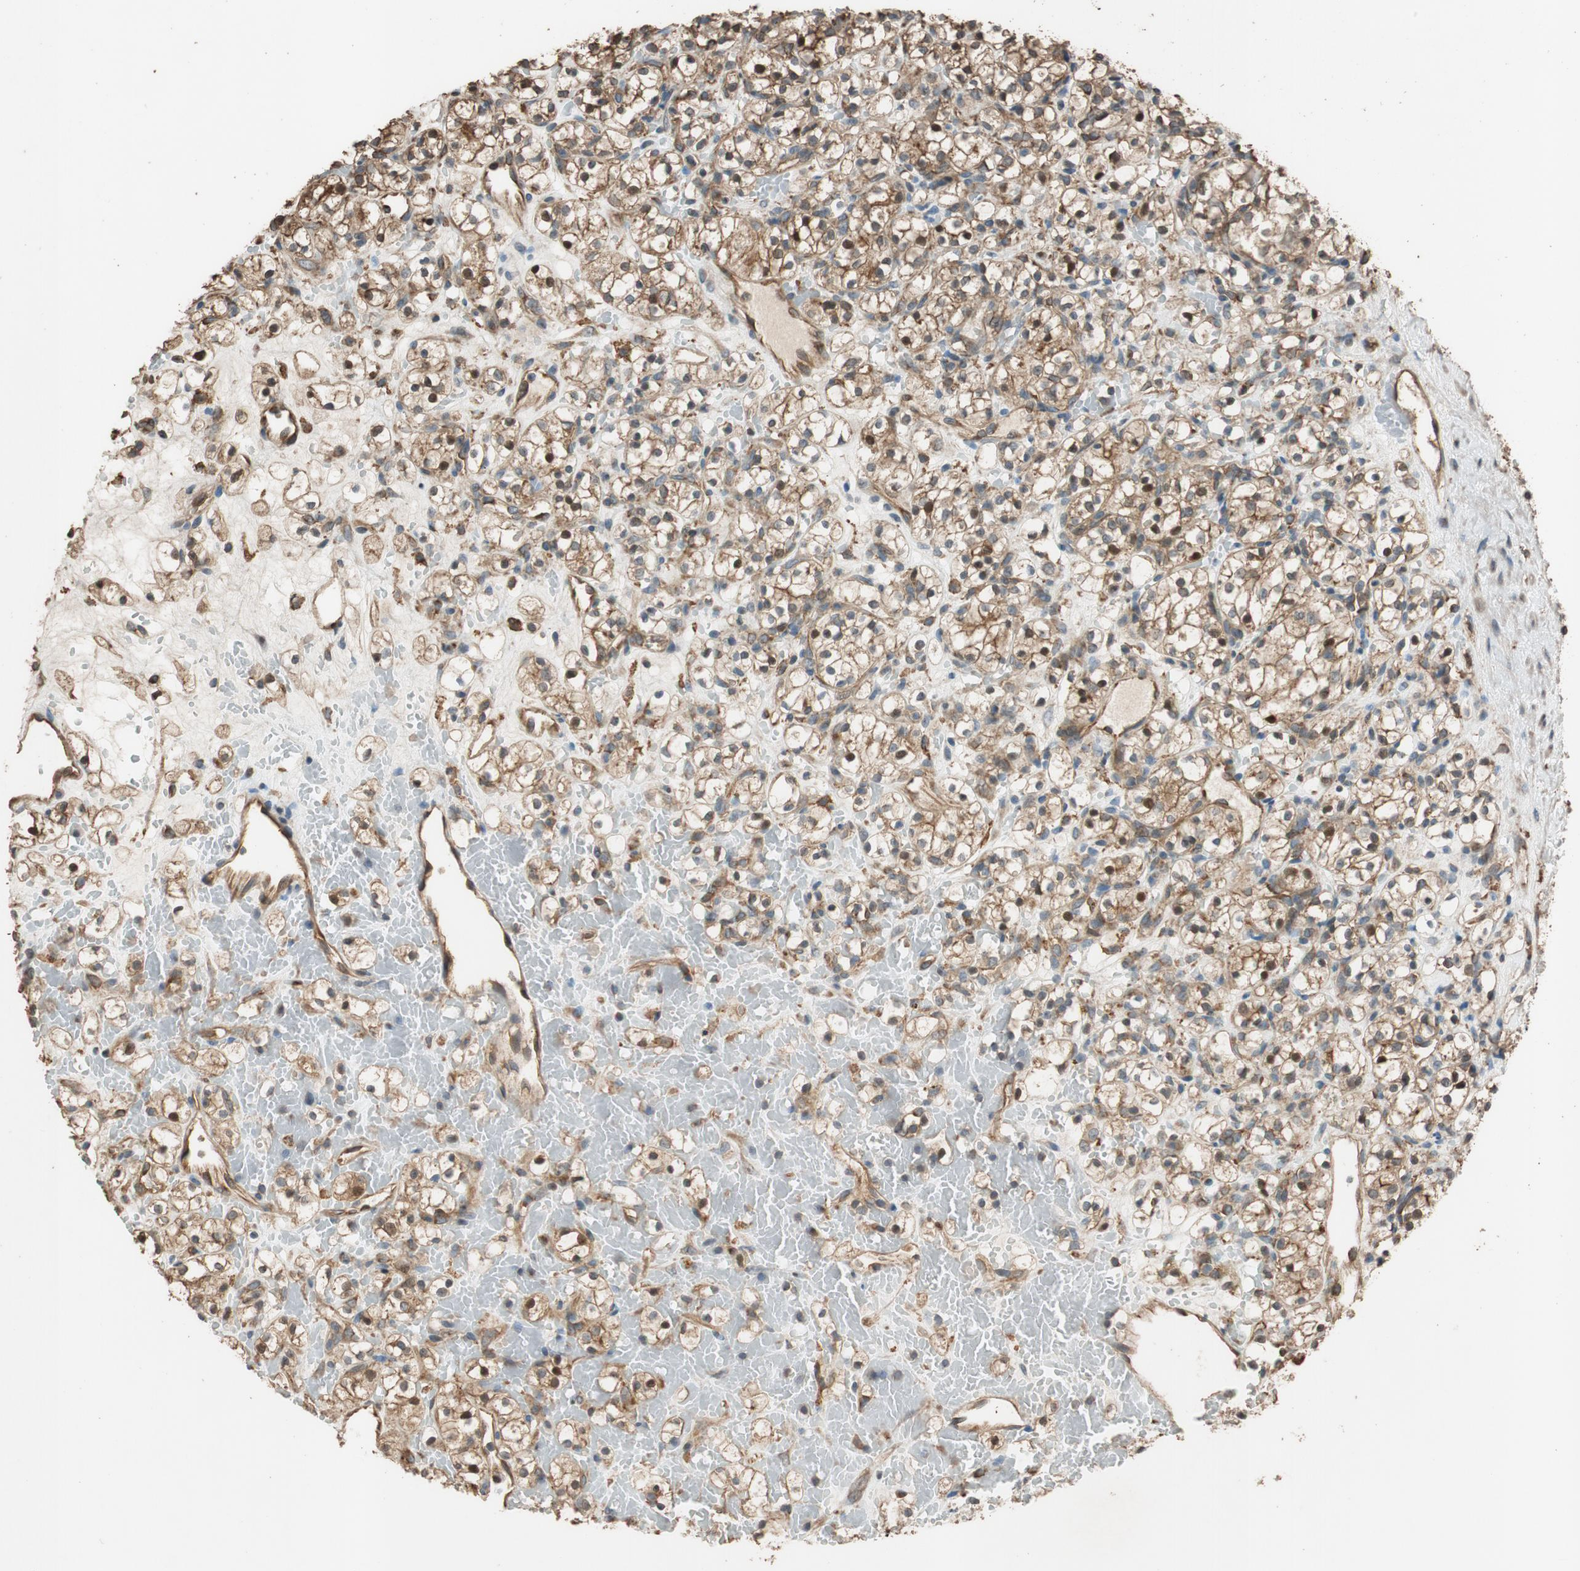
{"staining": {"intensity": "moderate", "quantity": ">75%", "location": "cytoplasmic/membranous,nuclear"}, "tissue": "renal cancer", "cell_type": "Tumor cells", "image_type": "cancer", "snomed": [{"axis": "morphology", "description": "Adenocarcinoma, NOS"}, {"axis": "topography", "description": "Kidney"}], "caption": "Tumor cells demonstrate moderate cytoplasmic/membranous and nuclear staining in approximately >75% of cells in renal cancer.", "gene": "MST1R", "patient": {"sex": "female", "age": 60}}